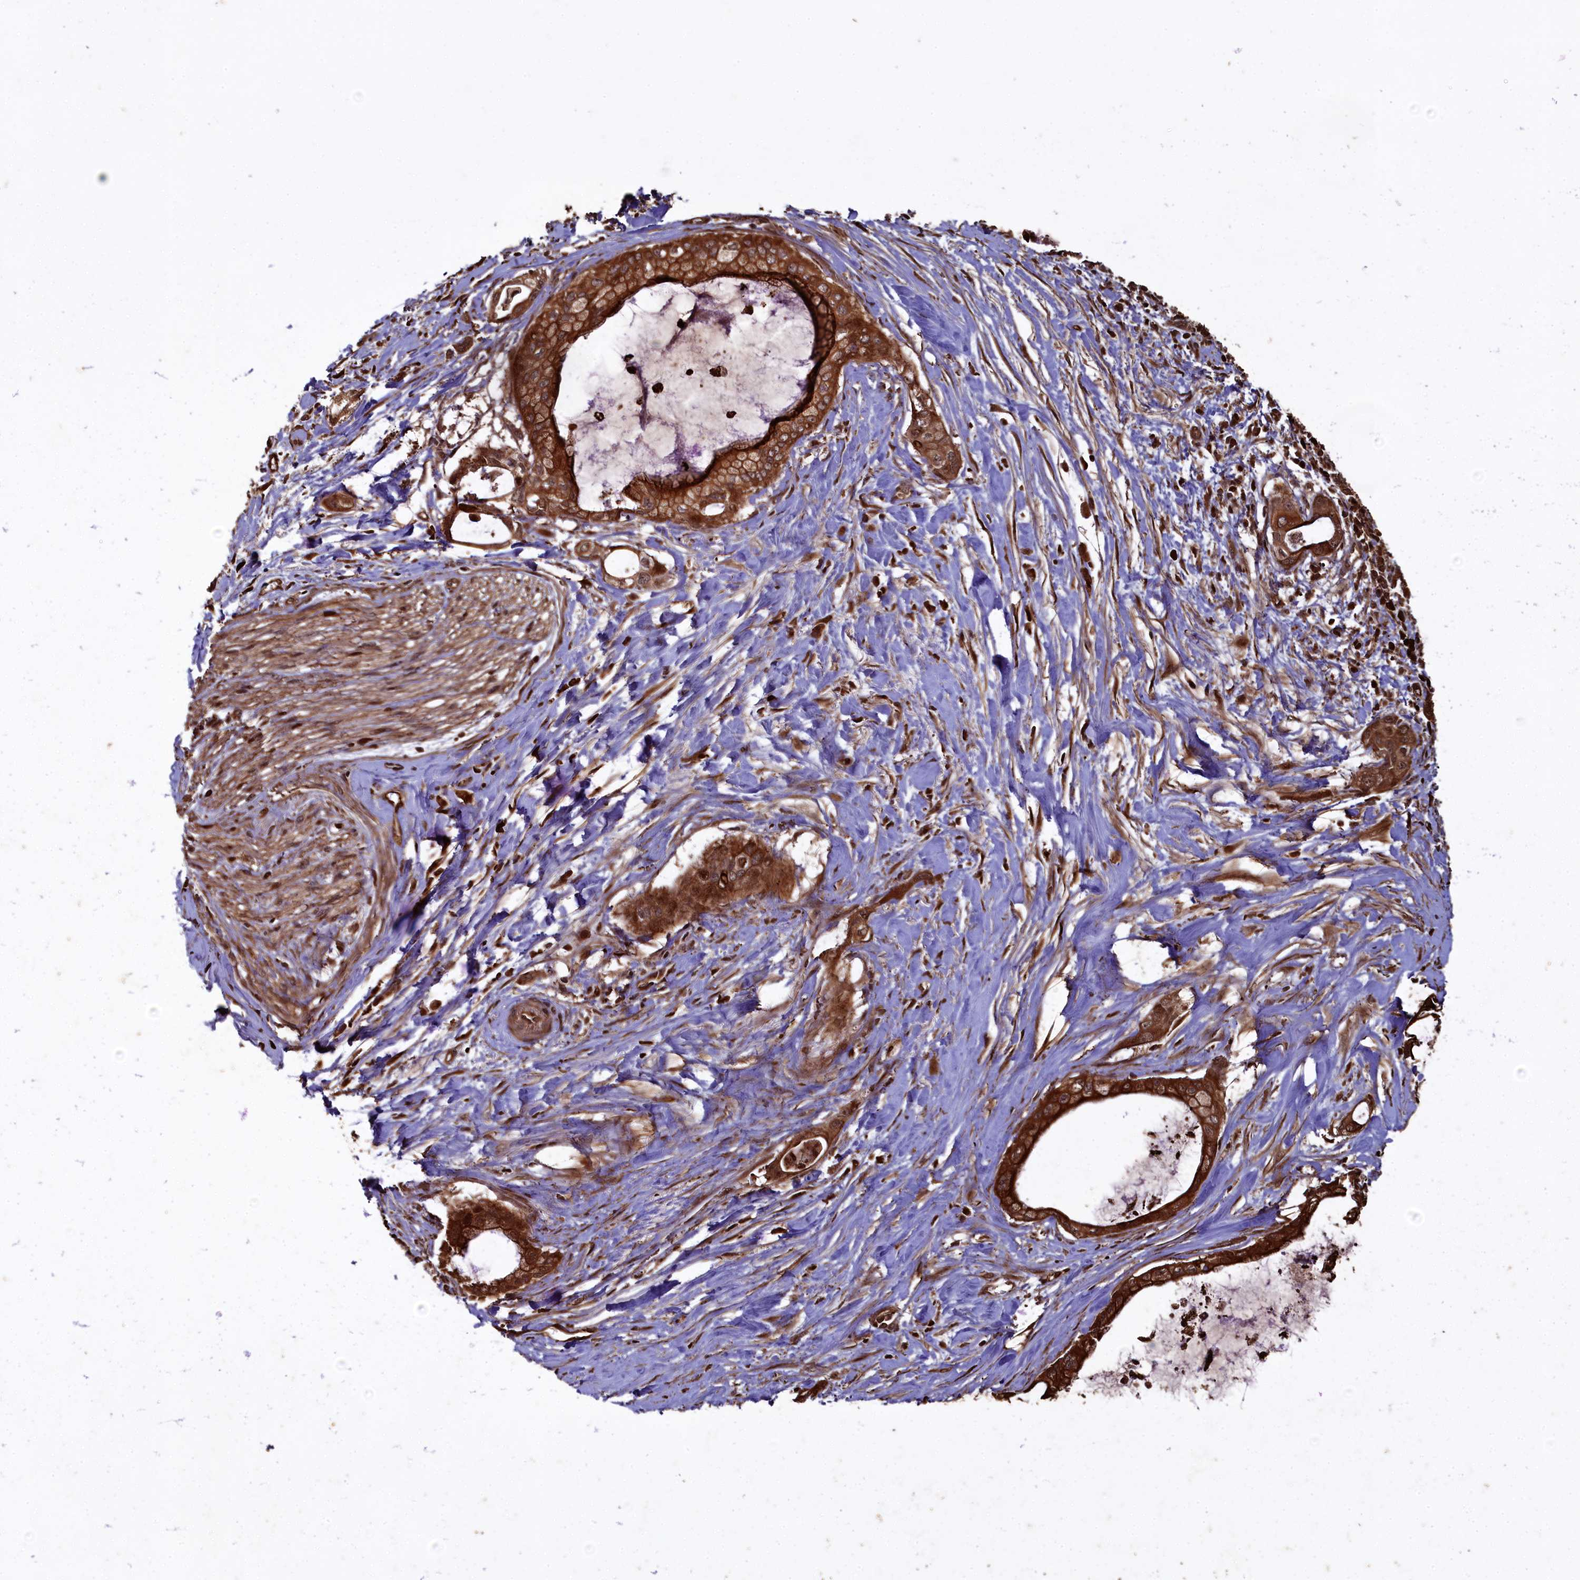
{"staining": {"intensity": "strong", "quantity": ">75%", "location": "cytoplasmic/membranous"}, "tissue": "pancreatic cancer", "cell_type": "Tumor cells", "image_type": "cancer", "snomed": [{"axis": "morphology", "description": "Adenocarcinoma, NOS"}, {"axis": "topography", "description": "Pancreas"}], "caption": "Protein staining exhibits strong cytoplasmic/membranous expression in approximately >75% of tumor cells in pancreatic cancer (adenocarcinoma).", "gene": "PIGN", "patient": {"sex": "male", "age": 72}}